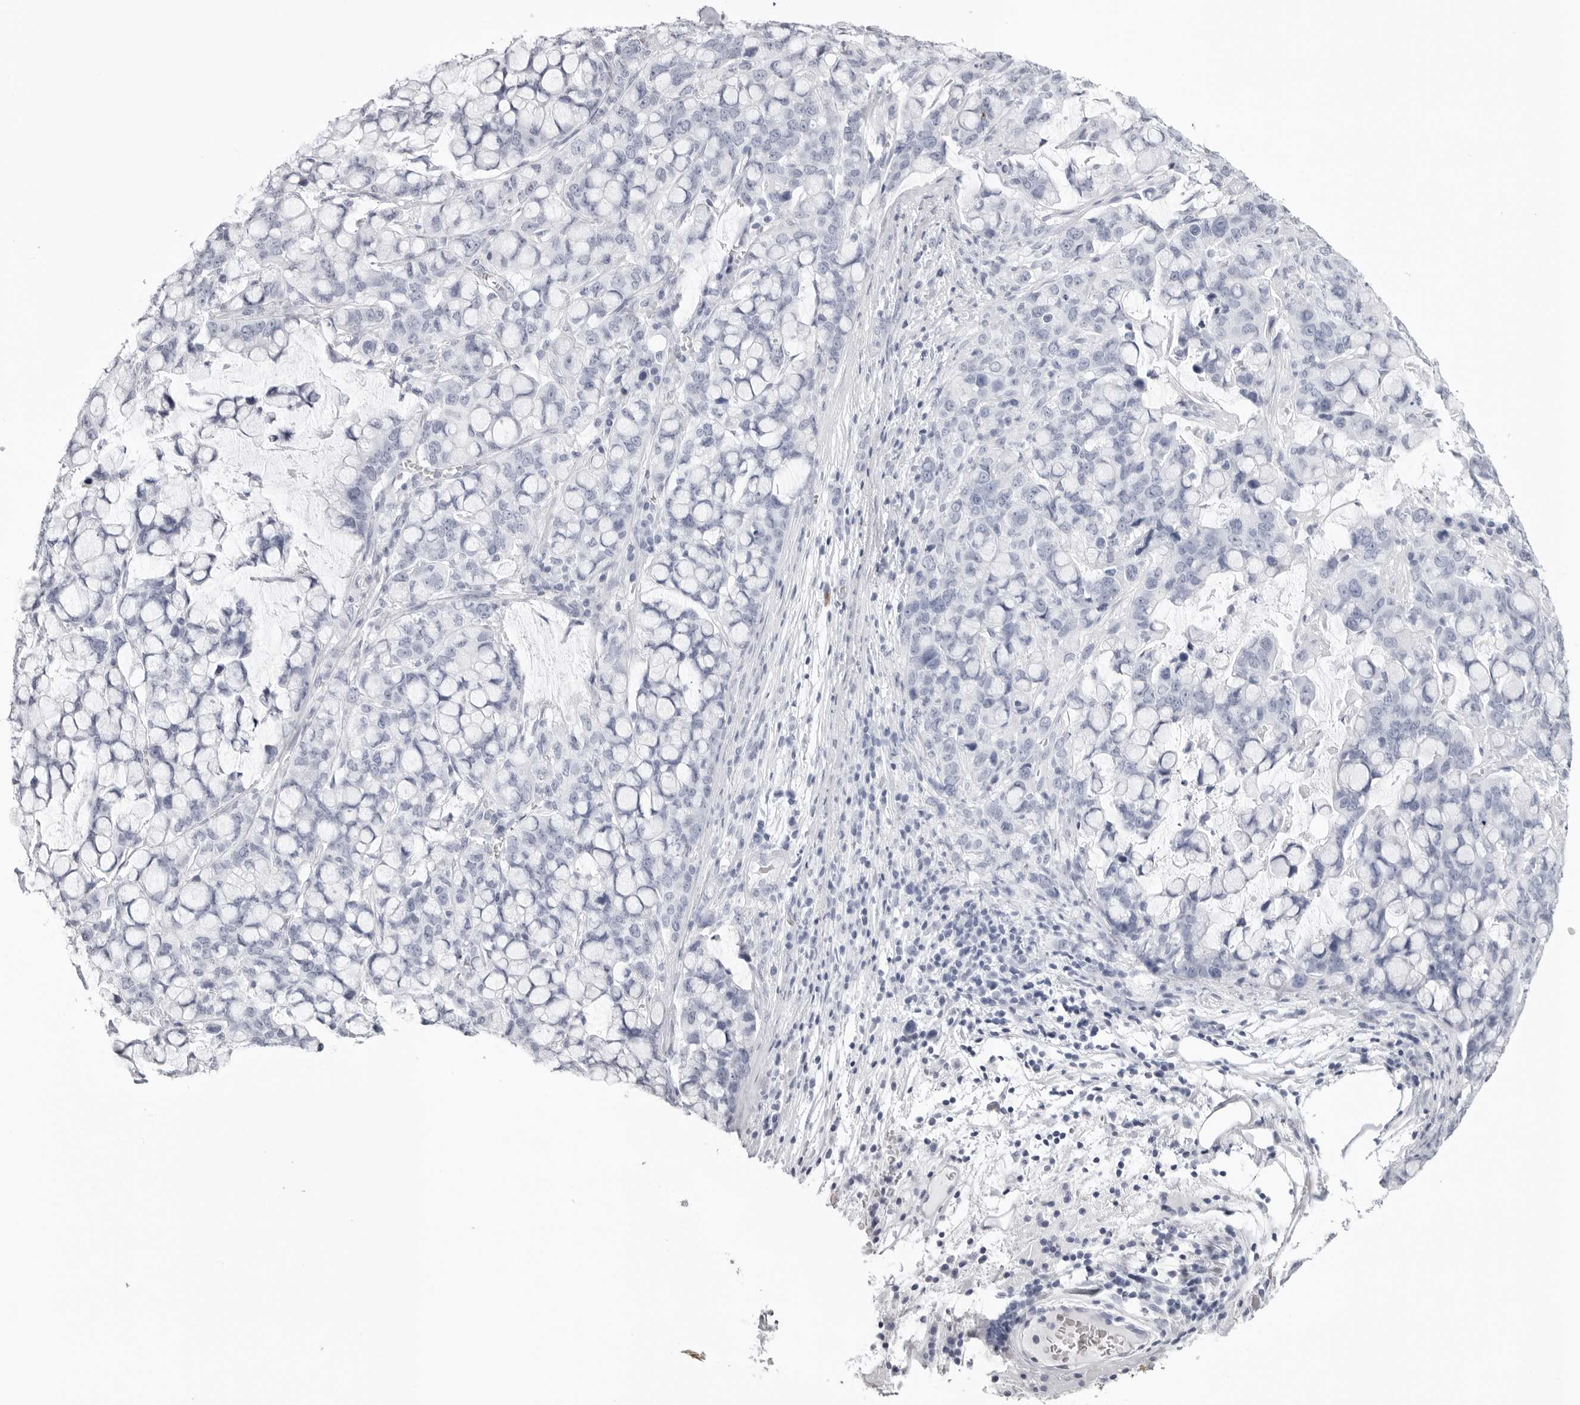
{"staining": {"intensity": "negative", "quantity": "none", "location": "none"}, "tissue": "stomach cancer", "cell_type": "Tumor cells", "image_type": "cancer", "snomed": [{"axis": "morphology", "description": "Adenocarcinoma, NOS"}, {"axis": "topography", "description": "Stomach, lower"}], "caption": "Stomach cancer stained for a protein using immunohistochemistry (IHC) displays no expression tumor cells.", "gene": "KLK9", "patient": {"sex": "male", "age": 84}}